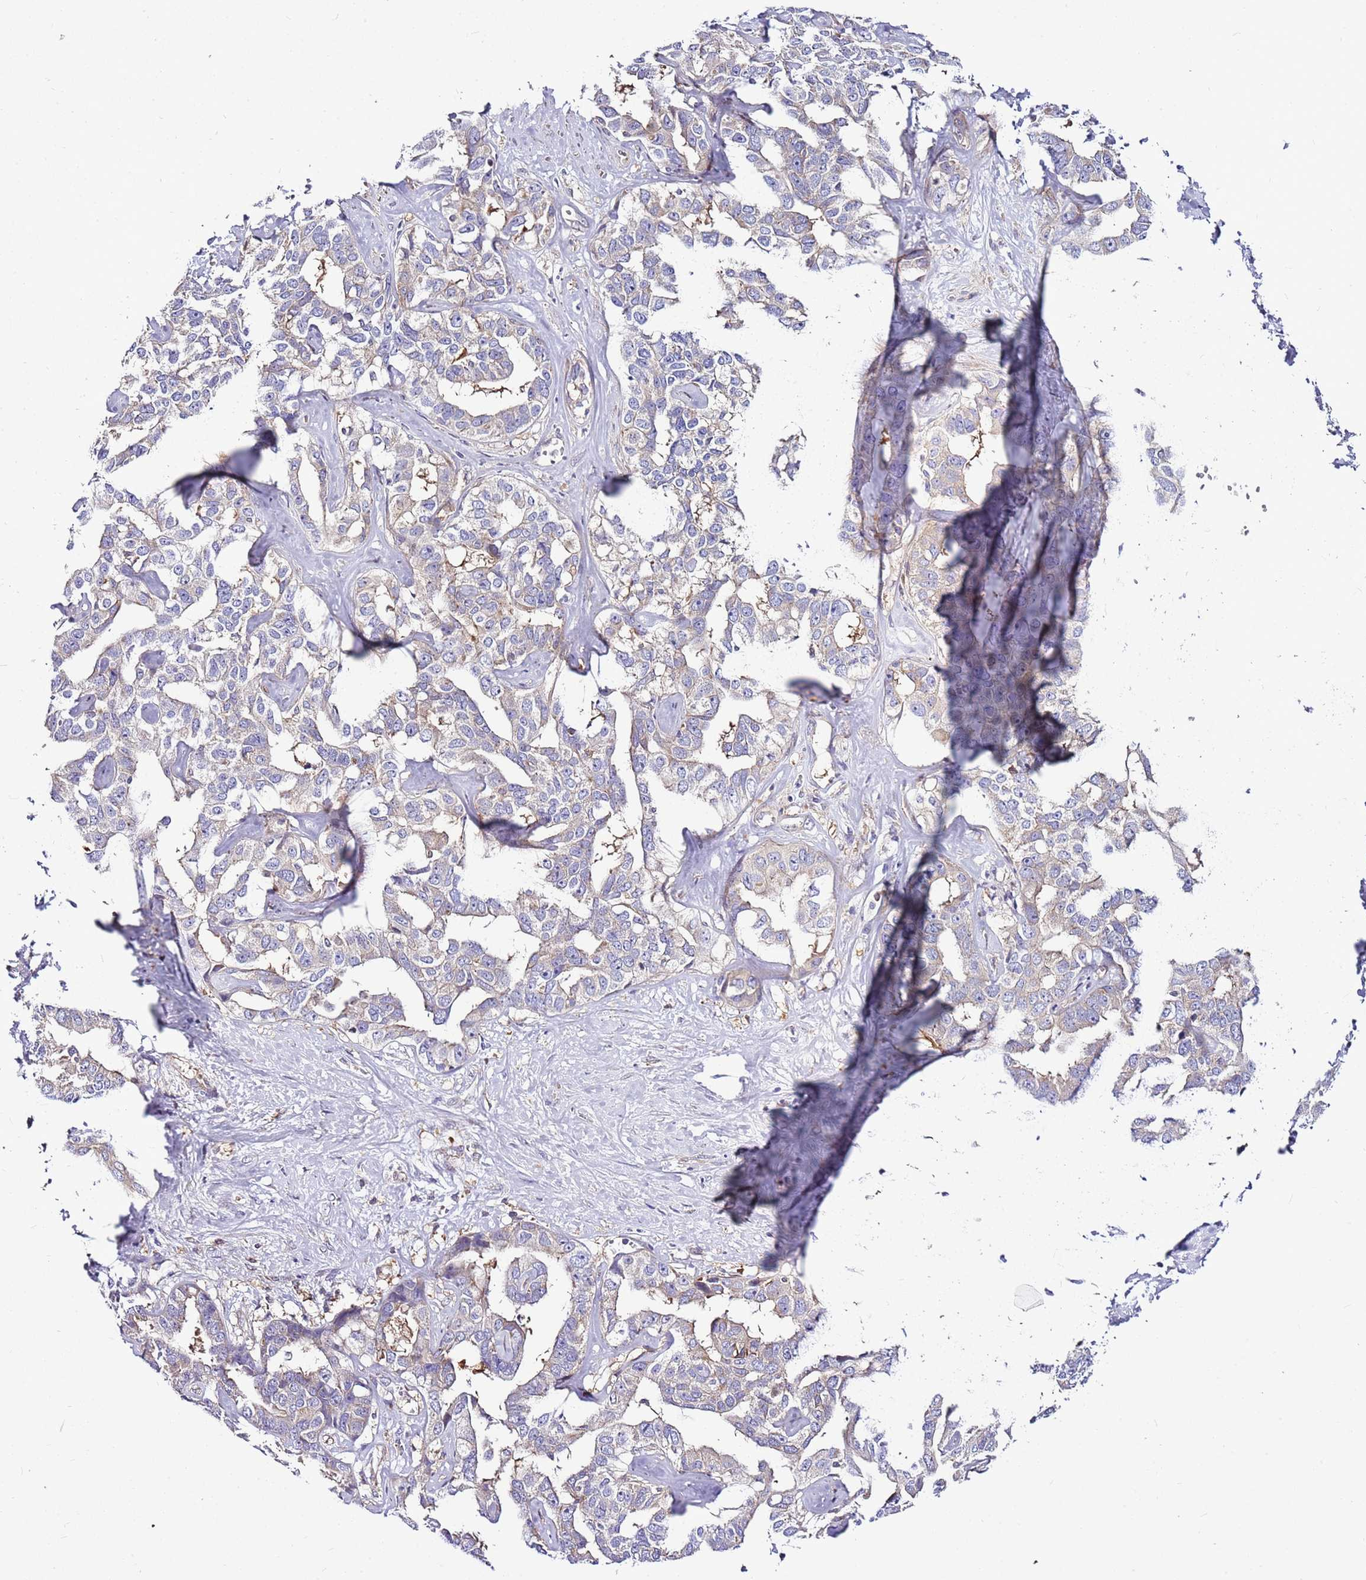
{"staining": {"intensity": "negative", "quantity": "none", "location": "none"}, "tissue": "liver cancer", "cell_type": "Tumor cells", "image_type": "cancer", "snomed": [{"axis": "morphology", "description": "Cholangiocarcinoma"}, {"axis": "topography", "description": "Liver"}], "caption": "Liver cancer (cholangiocarcinoma) stained for a protein using immunohistochemistry demonstrates no positivity tumor cells.", "gene": "ATXN2L", "patient": {"sex": "male", "age": 59}}